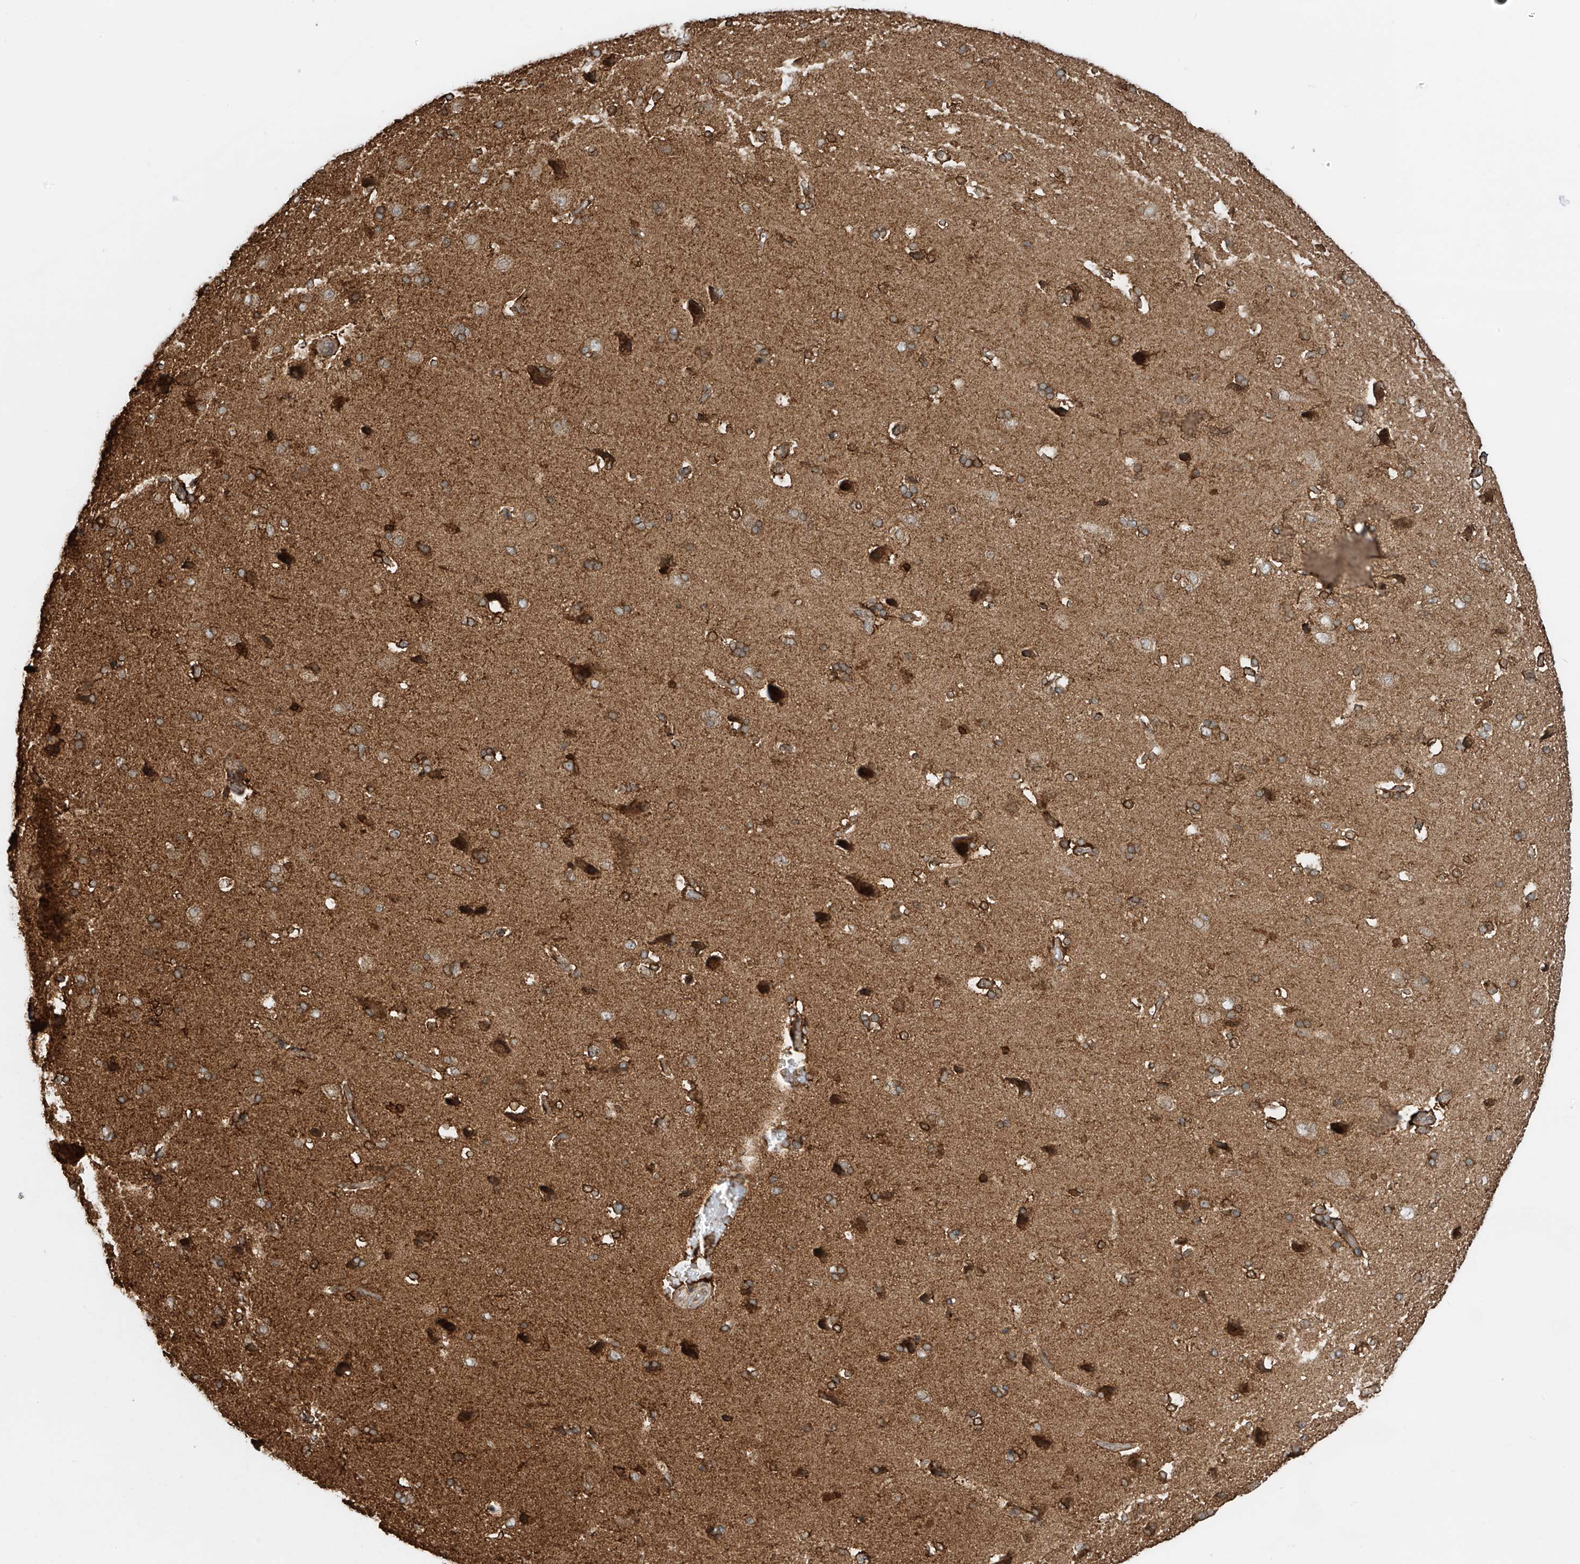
{"staining": {"intensity": "moderate", "quantity": ">75%", "location": "cytoplasmic/membranous"}, "tissue": "cerebral cortex", "cell_type": "Endothelial cells", "image_type": "normal", "snomed": [{"axis": "morphology", "description": "Normal tissue, NOS"}, {"axis": "topography", "description": "Cerebral cortex"}], "caption": "Protein staining by immunohistochemistry exhibits moderate cytoplasmic/membranous positivity in approximately >75% of endothelial cells in benign cerebral cortex.", "gene": "AHCTF1", "patient": {"sex": "male", "age": 62}}